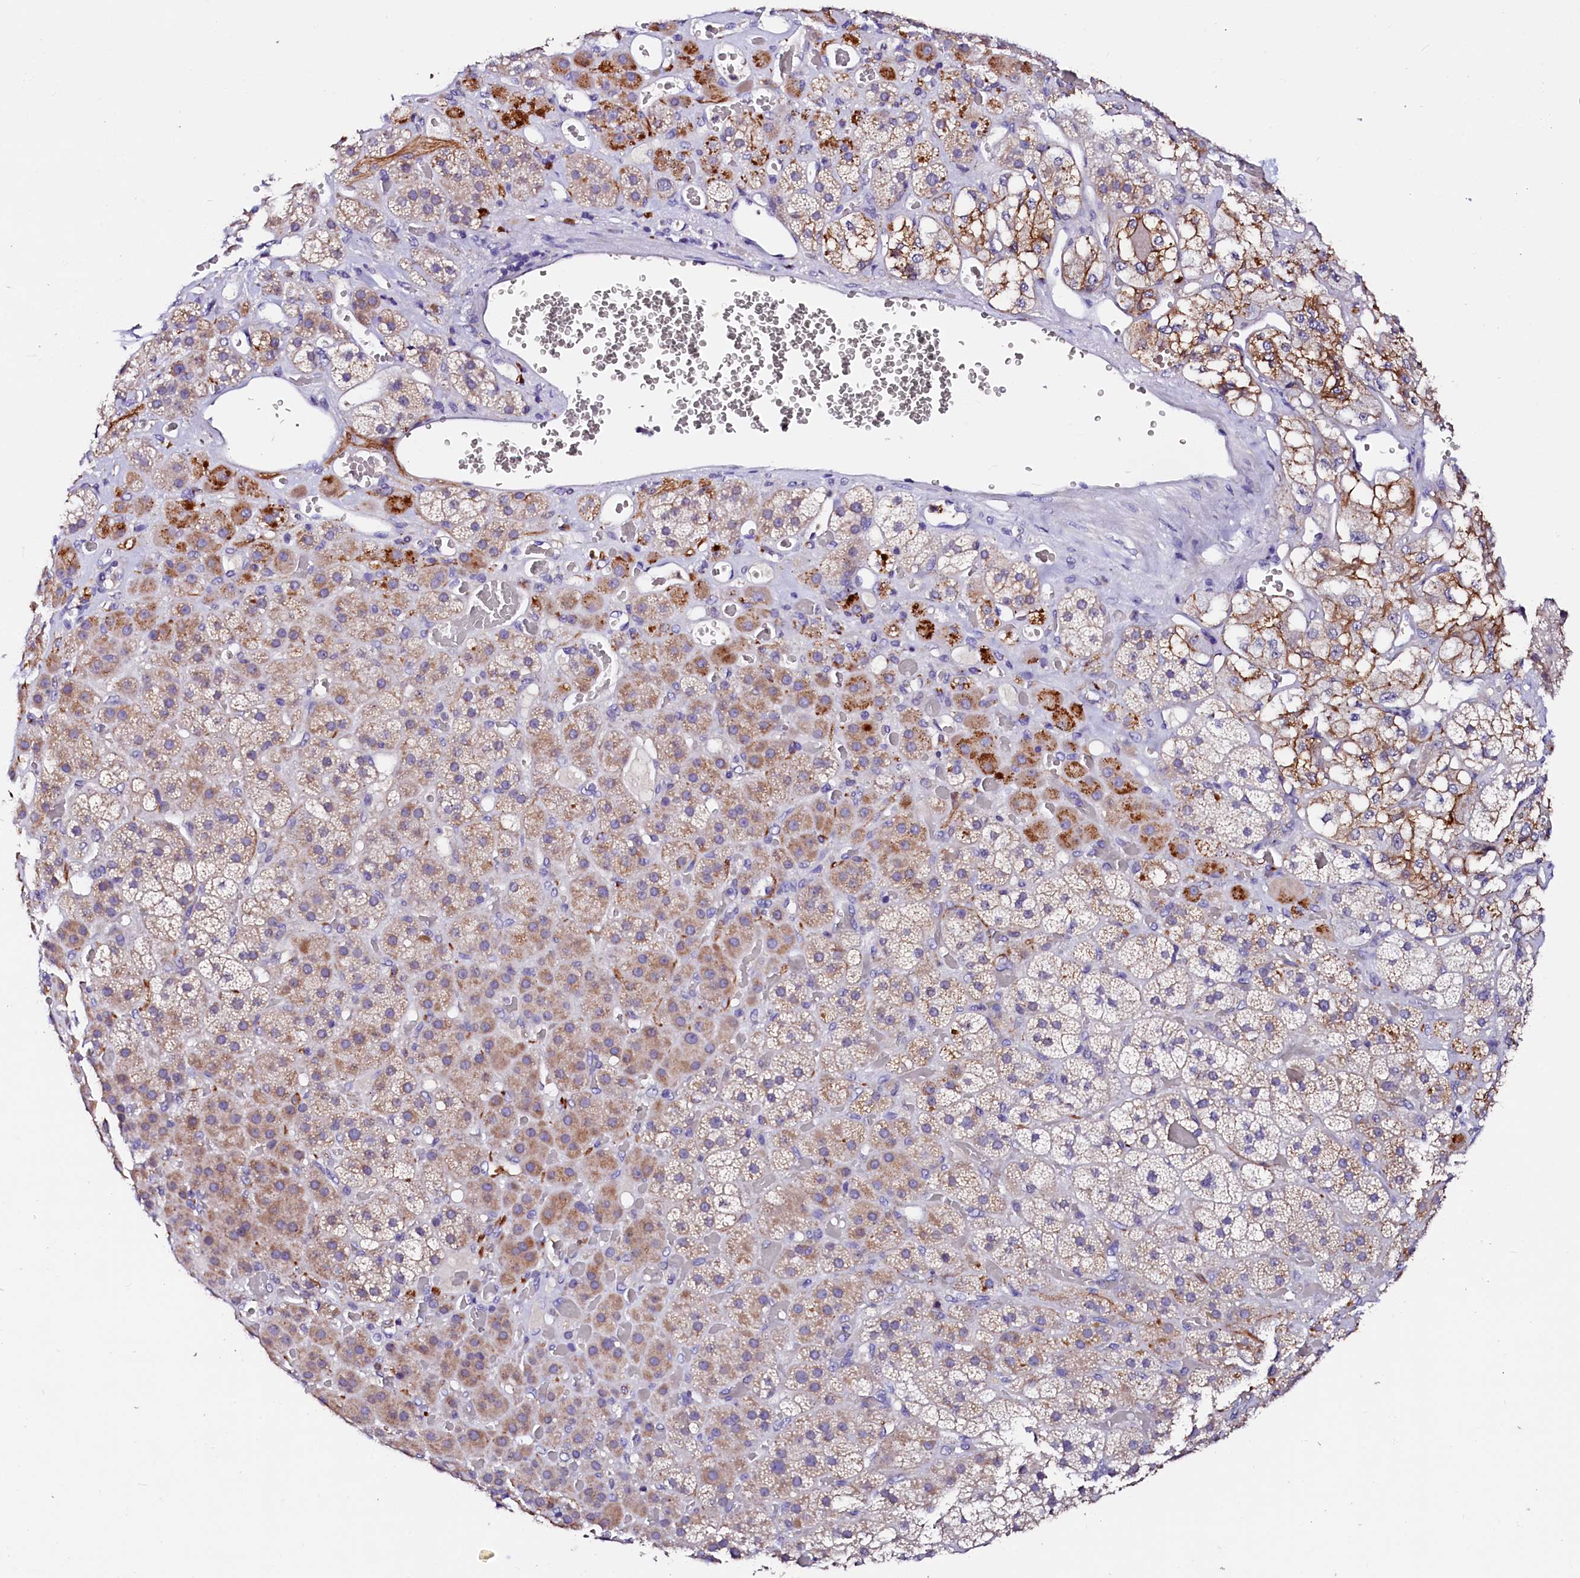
{"staining": {"intensity": "strong", "quantity": "25%-75%", "location": "cytoplasmic/membranous"}, "tissue": "adrenal gland", "cell_type": "Glandular cells", "image_type": "normal", "snomed": [{"axis": "morphology", "description": "Normal tissue, NOS"}, {"axis": "topography", "description": "Adrenal gland"}], "caption": "A micrograph showing strong cytoplasmic/membranous staining in approximately 25%-75% of glandular cells in normal adrenal gland, as visualized by brown immunohistochemical staining.", "gene": "NALF1", "patient": {"sex": "male", "age": 57}}